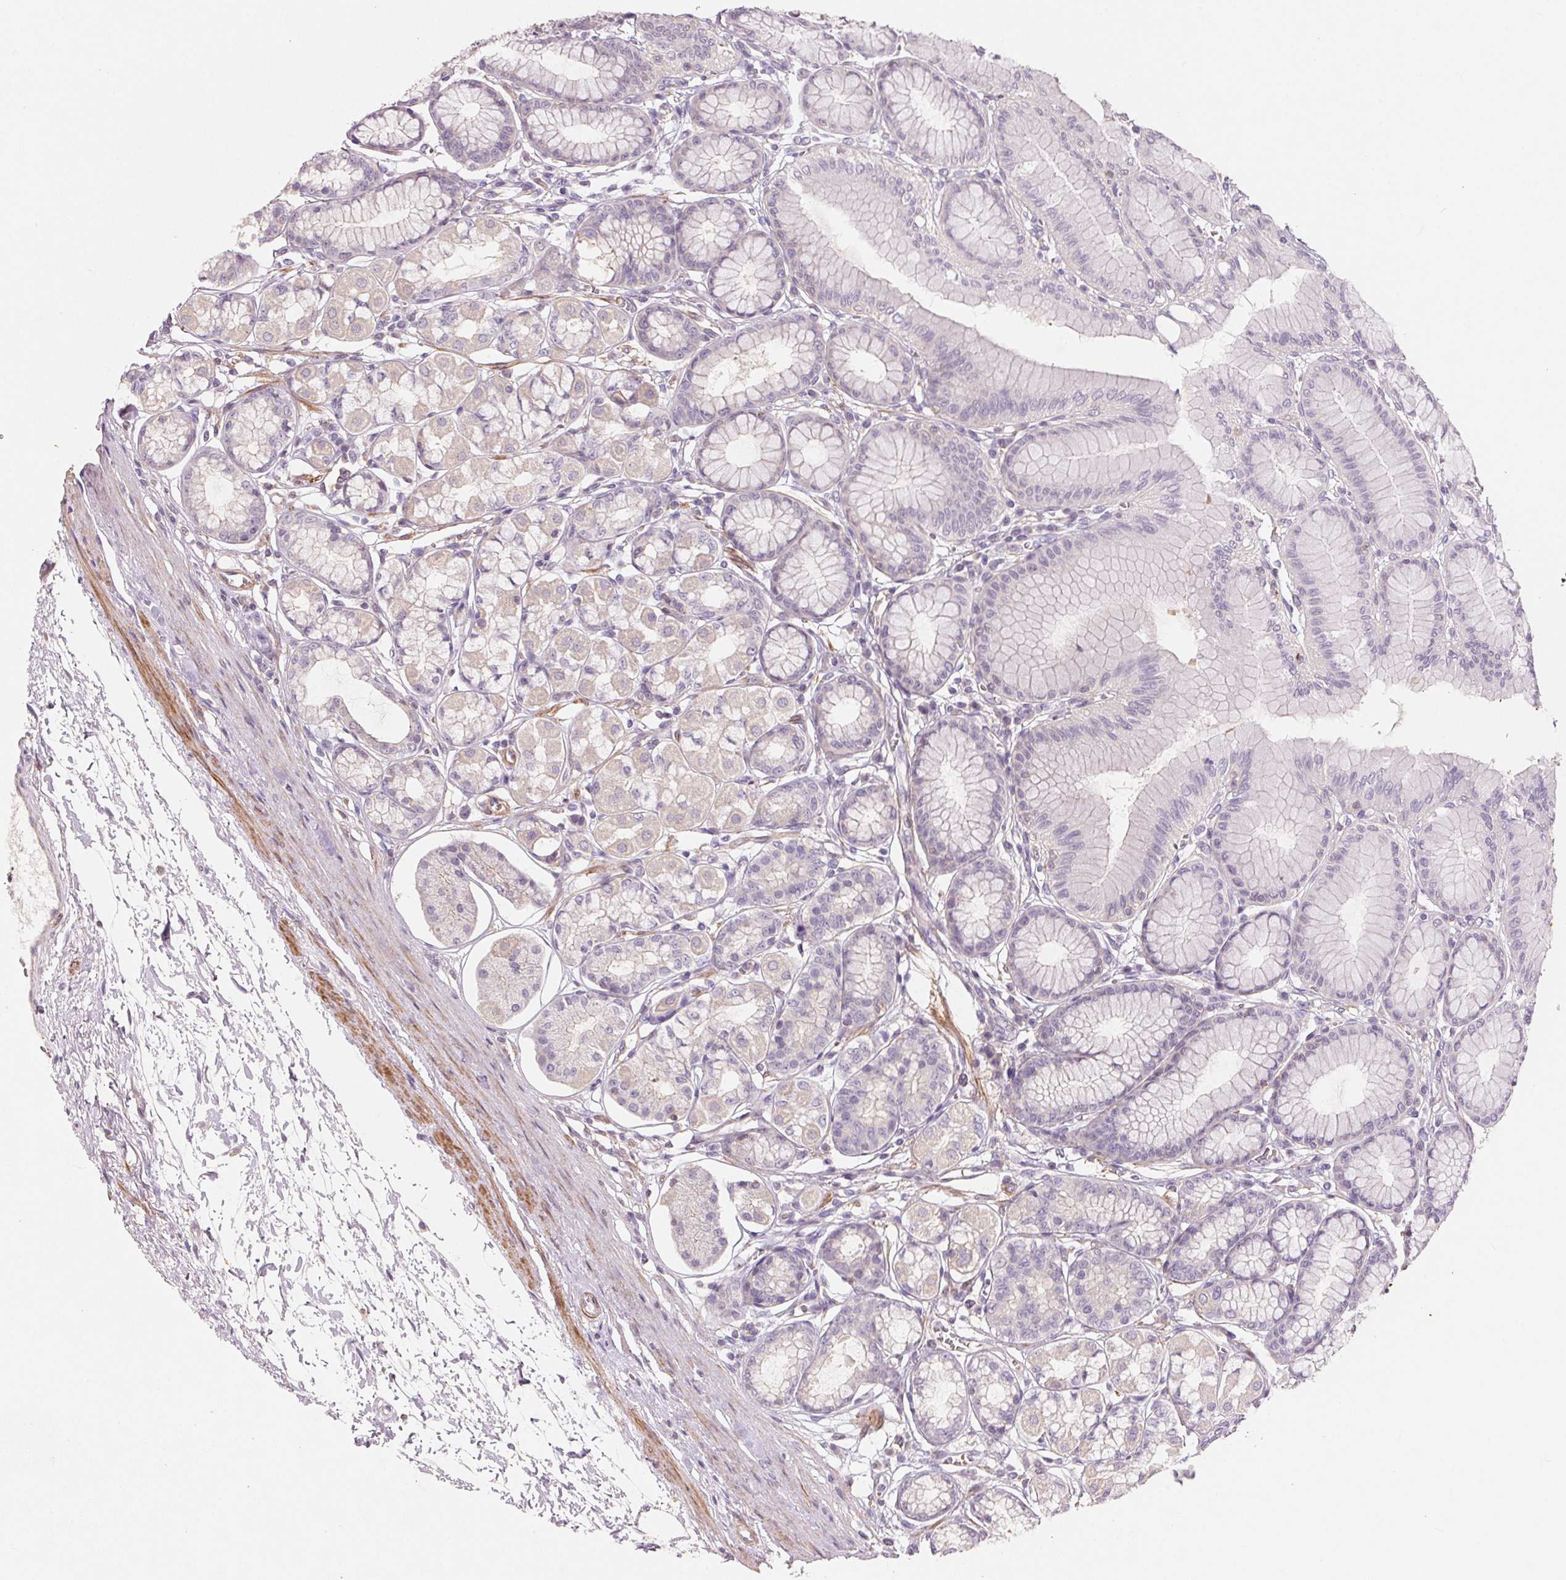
{"staining": {"intensity": "weak", "quantity": "<25%", "location": "cytoplasmic/membranous"}, "tissue": "stomach", "cell_type": "Glandular cells", "image_type": "normal", "snomed": [{"axis": "morphology", "description": "Normal tissue, NOS"}, {"axis": "topography", "description": "Stomach"}, {"axis": "topography", "description": "Stomach, lower"}], "caption": "A high-resolution histopathology image shows immunohistochemistry (IHC) staining of normal stomach, which shows no significant positivity in glandular cells.", "gene": "KCNK15", "patient": {"sex": "male", "age": 76}}